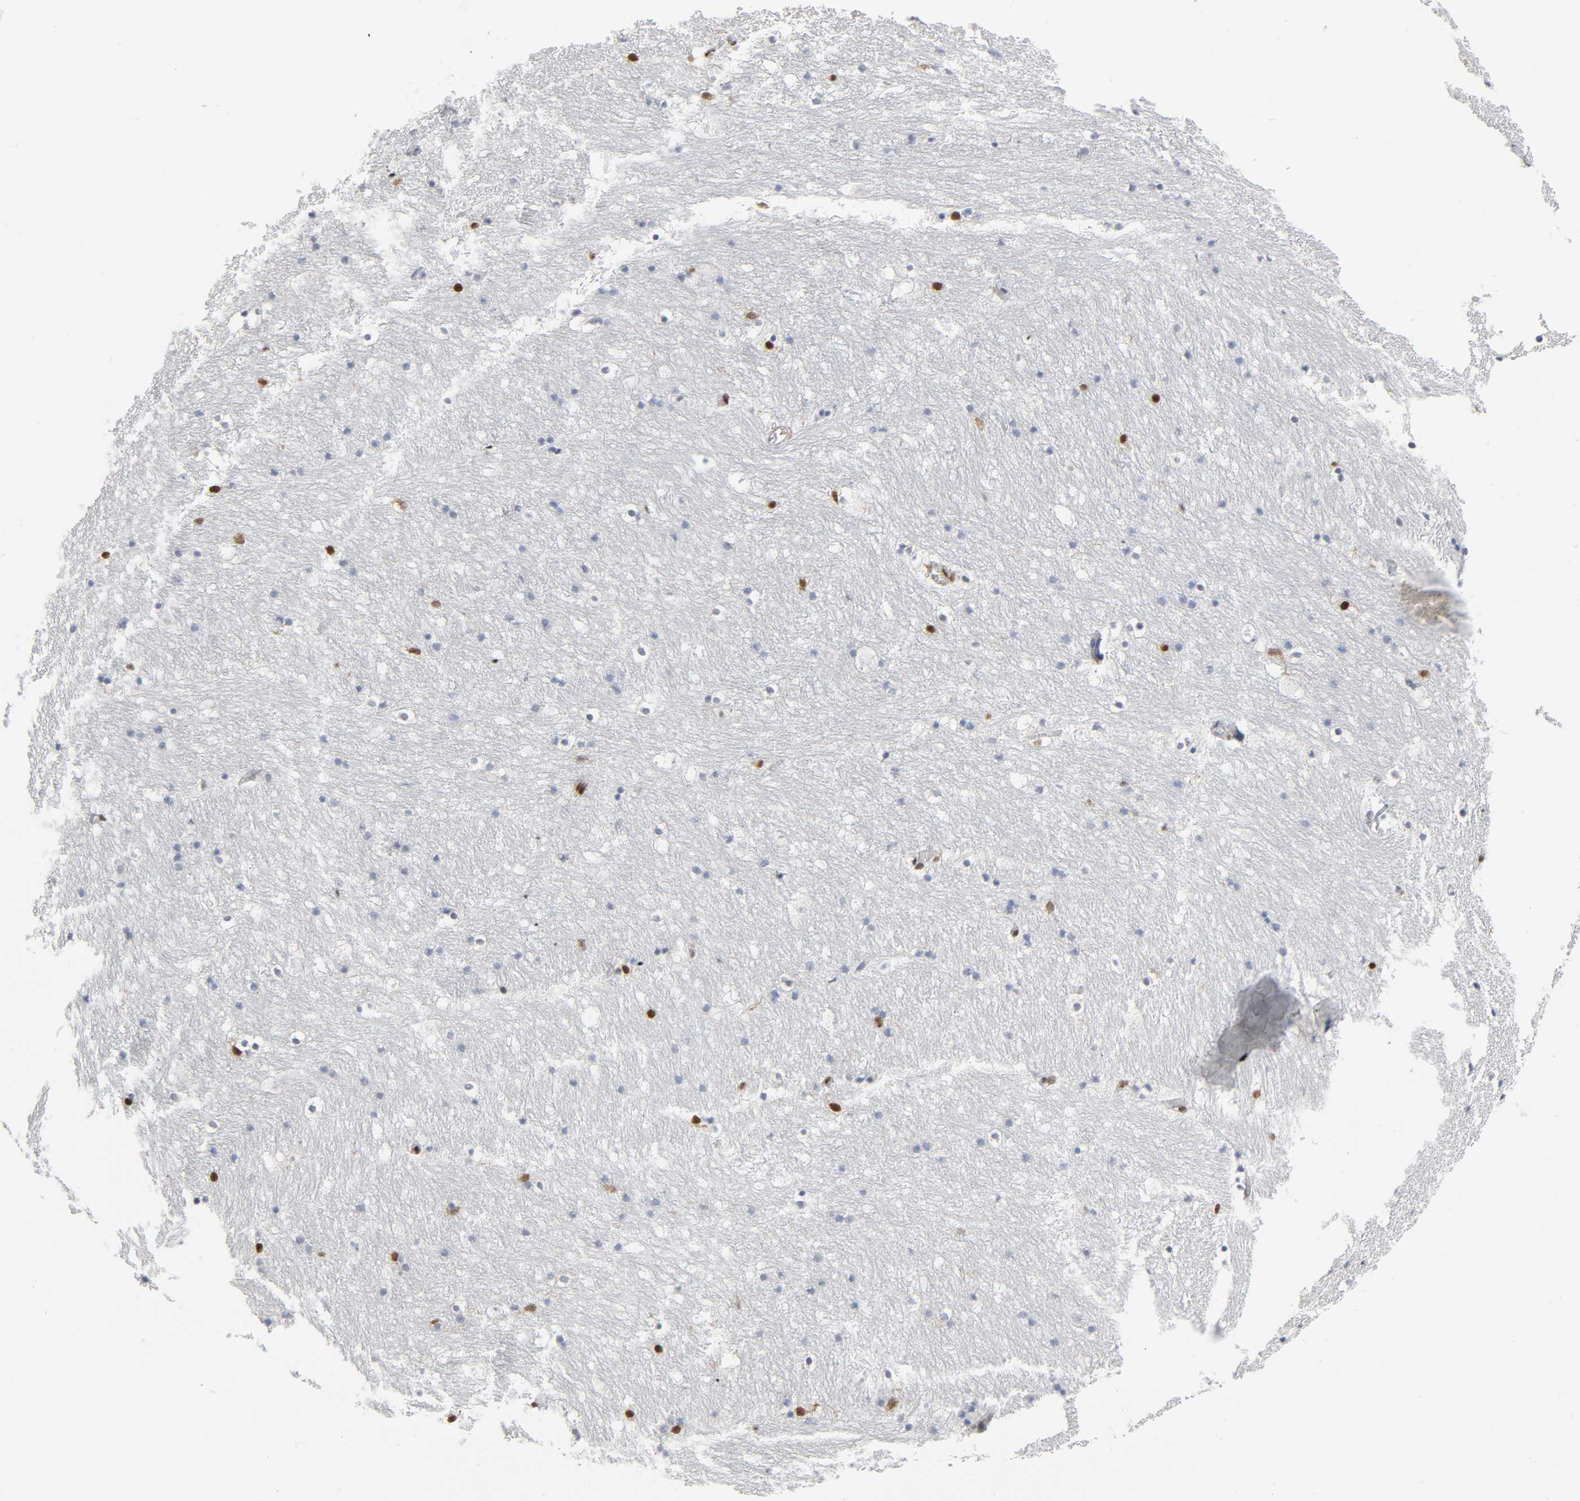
{"staining": {"intensity": "moderate", "quantity": "<25%", "location": "cytoplasmic/membranous,nuclear"}, "tissue": "caudate", "cell_type": "Glial cells", "image_type": "normal", "snomed": [{"axis": "morphology", "description": "Normal tissue, NOS"}, {"axis": "topography", "description": "Lateral ventricle wall"}], "caption": "Moderate cytoplasmic/membranous,nuclear positivity for a protein is seen in approximately <25% of glial cells of benign caudate using immunohistochemistry (IHC).", "gene": "WAS", "patient": {"sex": "male", "age": 45}}